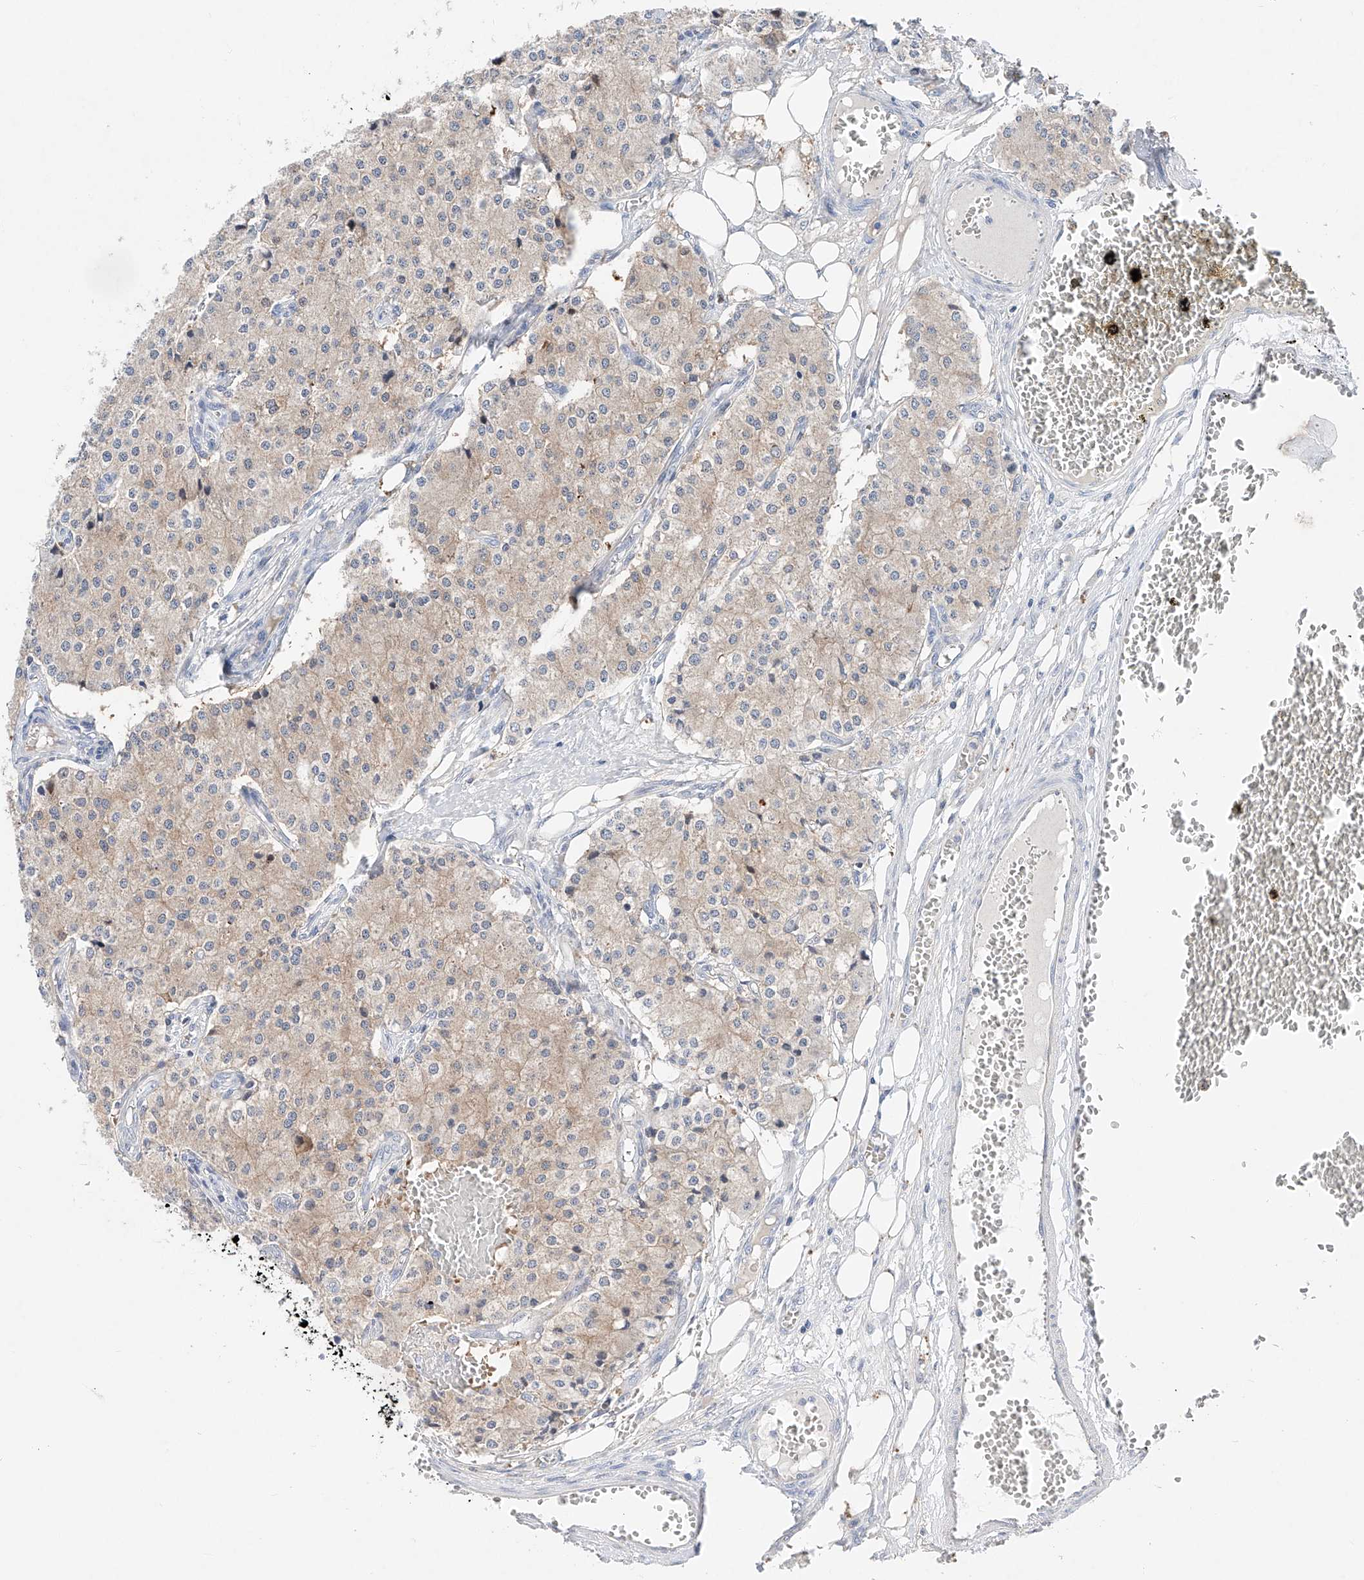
{"staining": {"intensity": "weak", "quantity": "<25%", "location": "cytoplasmic/membranous"}, "tissue": "carcinoid", "cell_type": "Tumor cells", "image_type": "cancer", "snomed": [{"axis": "morphology", "description": "Carcinoid, malignant, NOS"}, {"axis": "topography", "description": "Colon"}], "caption": "Immunohistochemical staining of human carcinoid shows no significant expression in tumor cells. (DAB (3,3'-diaminobenzidine) immunohistochemistry (IHC) visualized using brightfield microscopy, high magnification).", "gene": "FUCA2", "patient": {"sex": "female", "age": 52}}